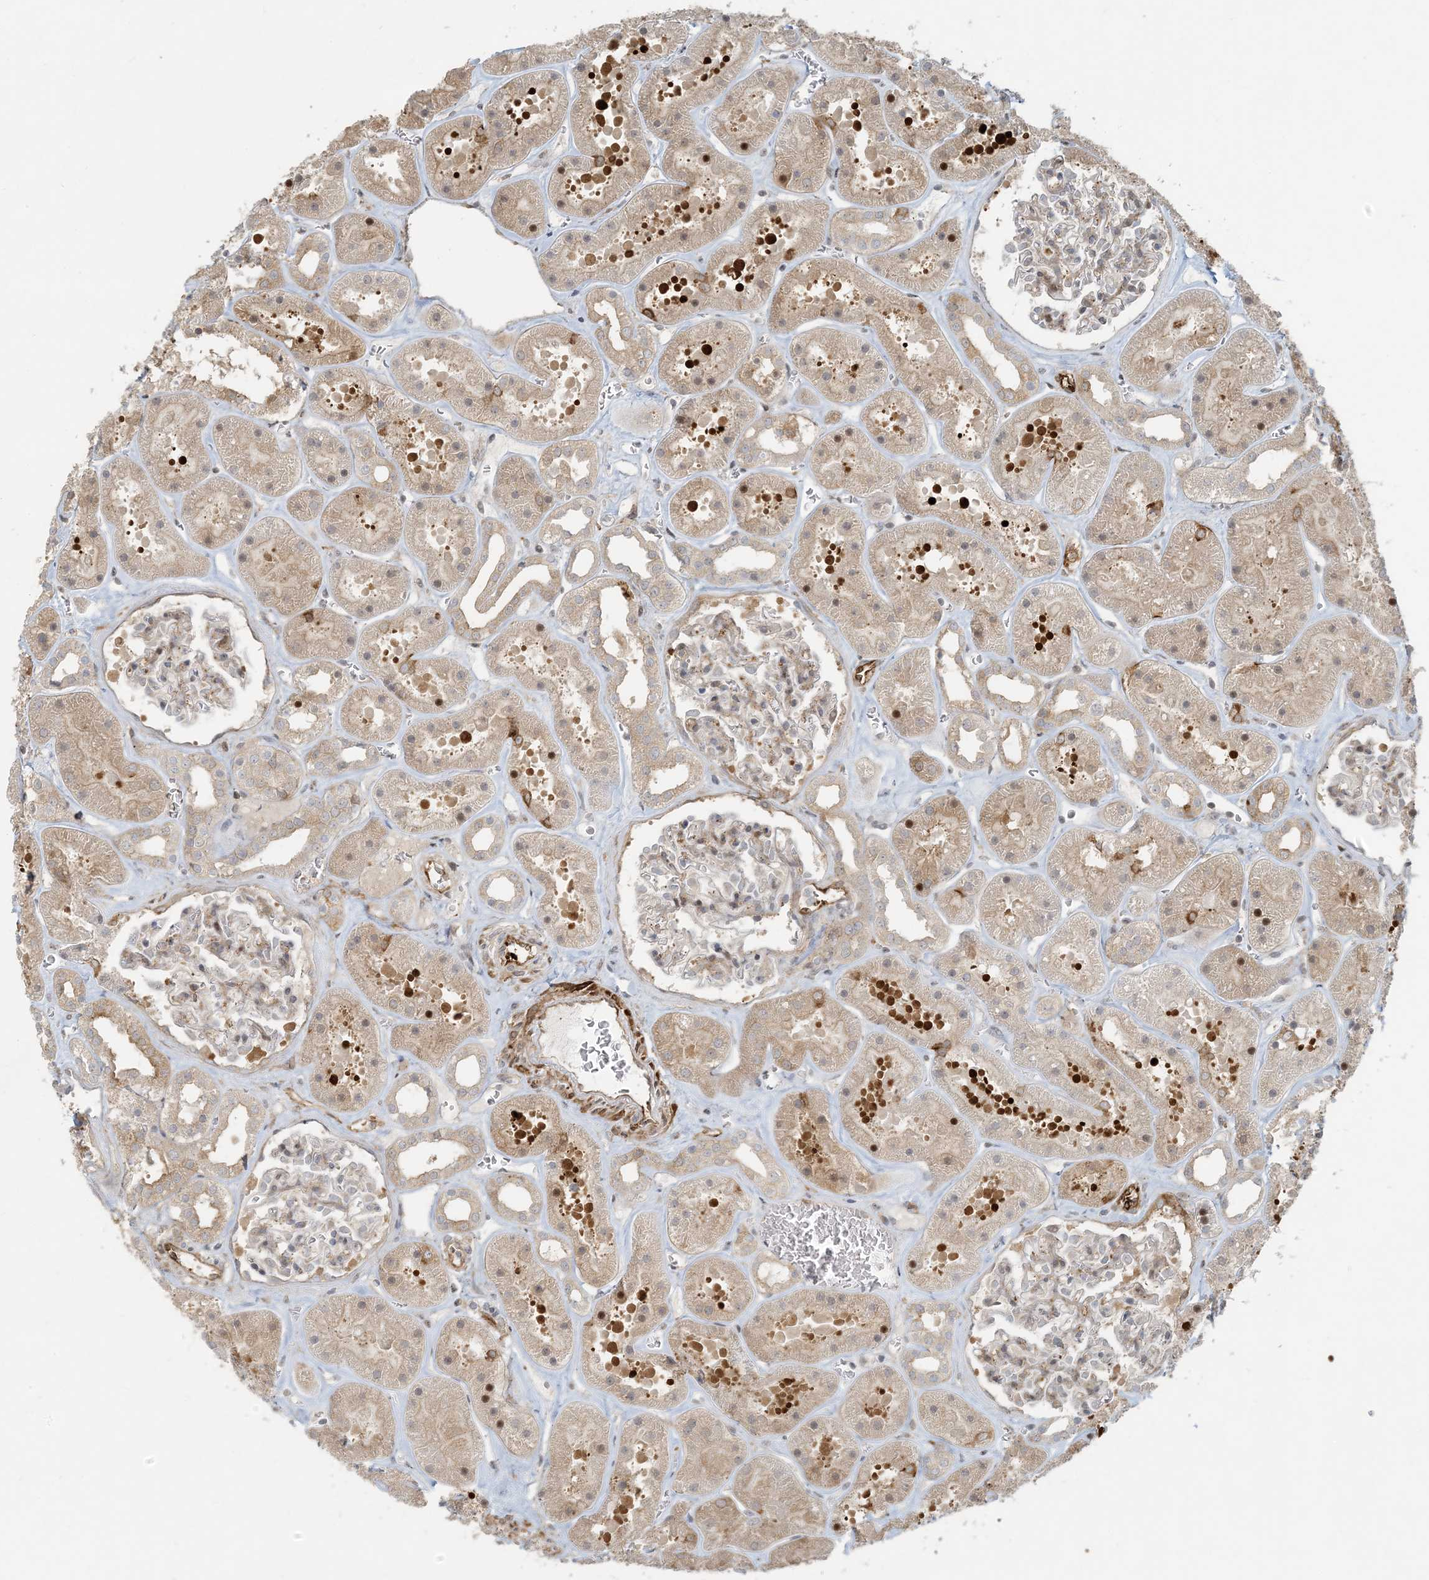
{"staining": {"intensity": "moderate", "quantity": "<25%", "location": "cytoplasmic/membranous"}, "tissue": "kidney", "cell_type": "Cells in glomeruli", "image_type": "normal", "snomed": [{"axis": "morphology", "description": "Normal tissue, NOS"}, {"axis": "topography", "description": "Kidney"}], "caption": "DAB immunohistochemical staining of normal human kidney displays moderate cytoplasmic/membranous protein staining in approximately <25% of cells in glomeruli. (DAB IHC with brightfield microscopy, high magnification).", "gene": "BCORL1", "patient": {"sex": "female", "age": 41}}